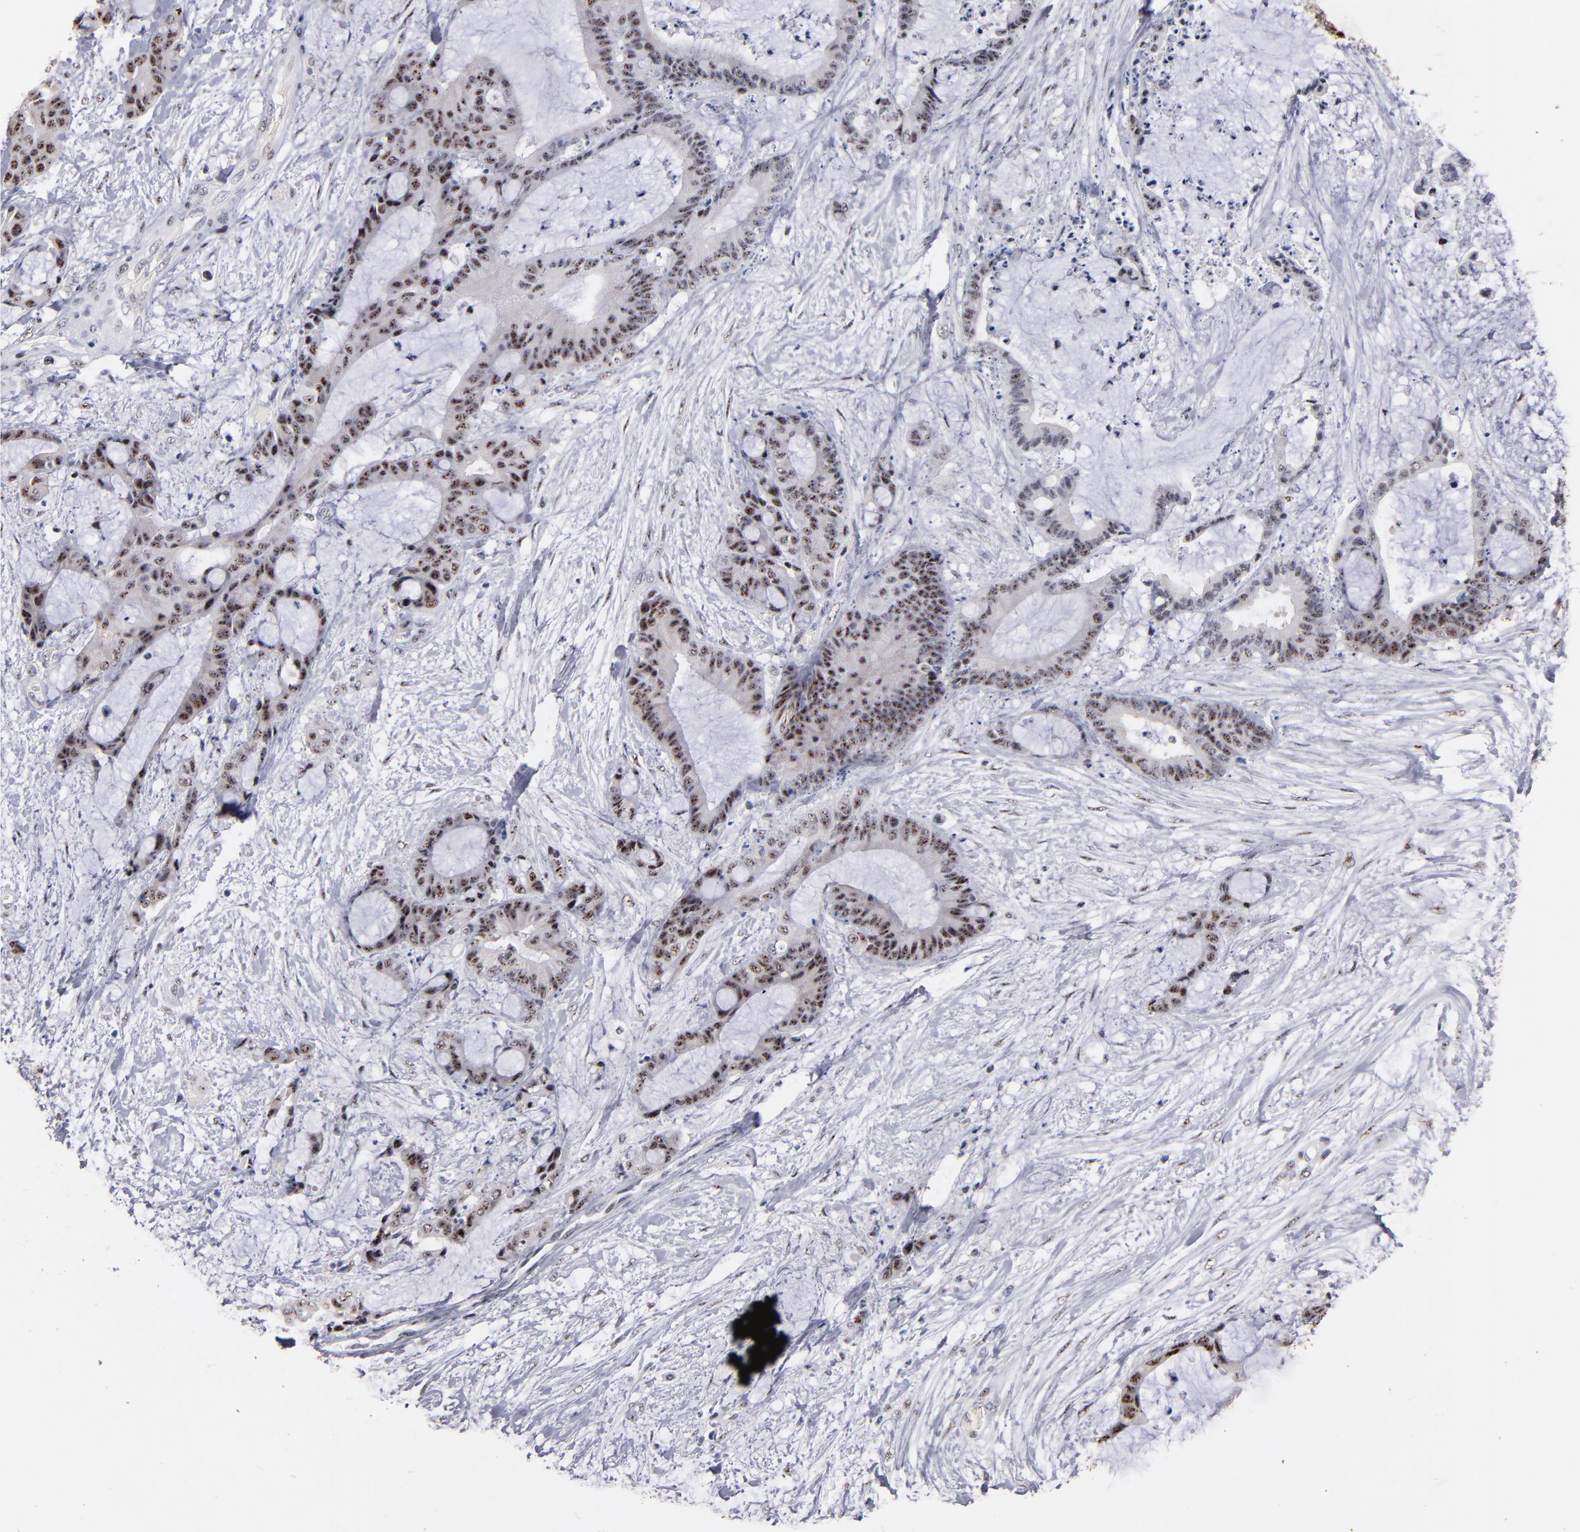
{"staining": {"intensity": "moderate", "quantity": "25%-75%", "location": "nuclear"}, "tissue": "liver cancer", "cell_type": "Tumor cells", "image_type": "cancer", "snomed": [{"axis": "morphology", "description": "Cholangiocarcinoma"}, {"axis": "topography", "description": "Liver"}], "caption": "Immunohistochemical staining of cholangiocarcinoma (liver) shows medium levels of moderate nuclear protein positivity in about 25%-75% of tumor cells. (DAB (3,3'-diaminobenzidine) IHC, brown staining for protein, blue staining for nuclei).", "gene": "RAF1", "patient": {"sex": "female", "age": 73}}